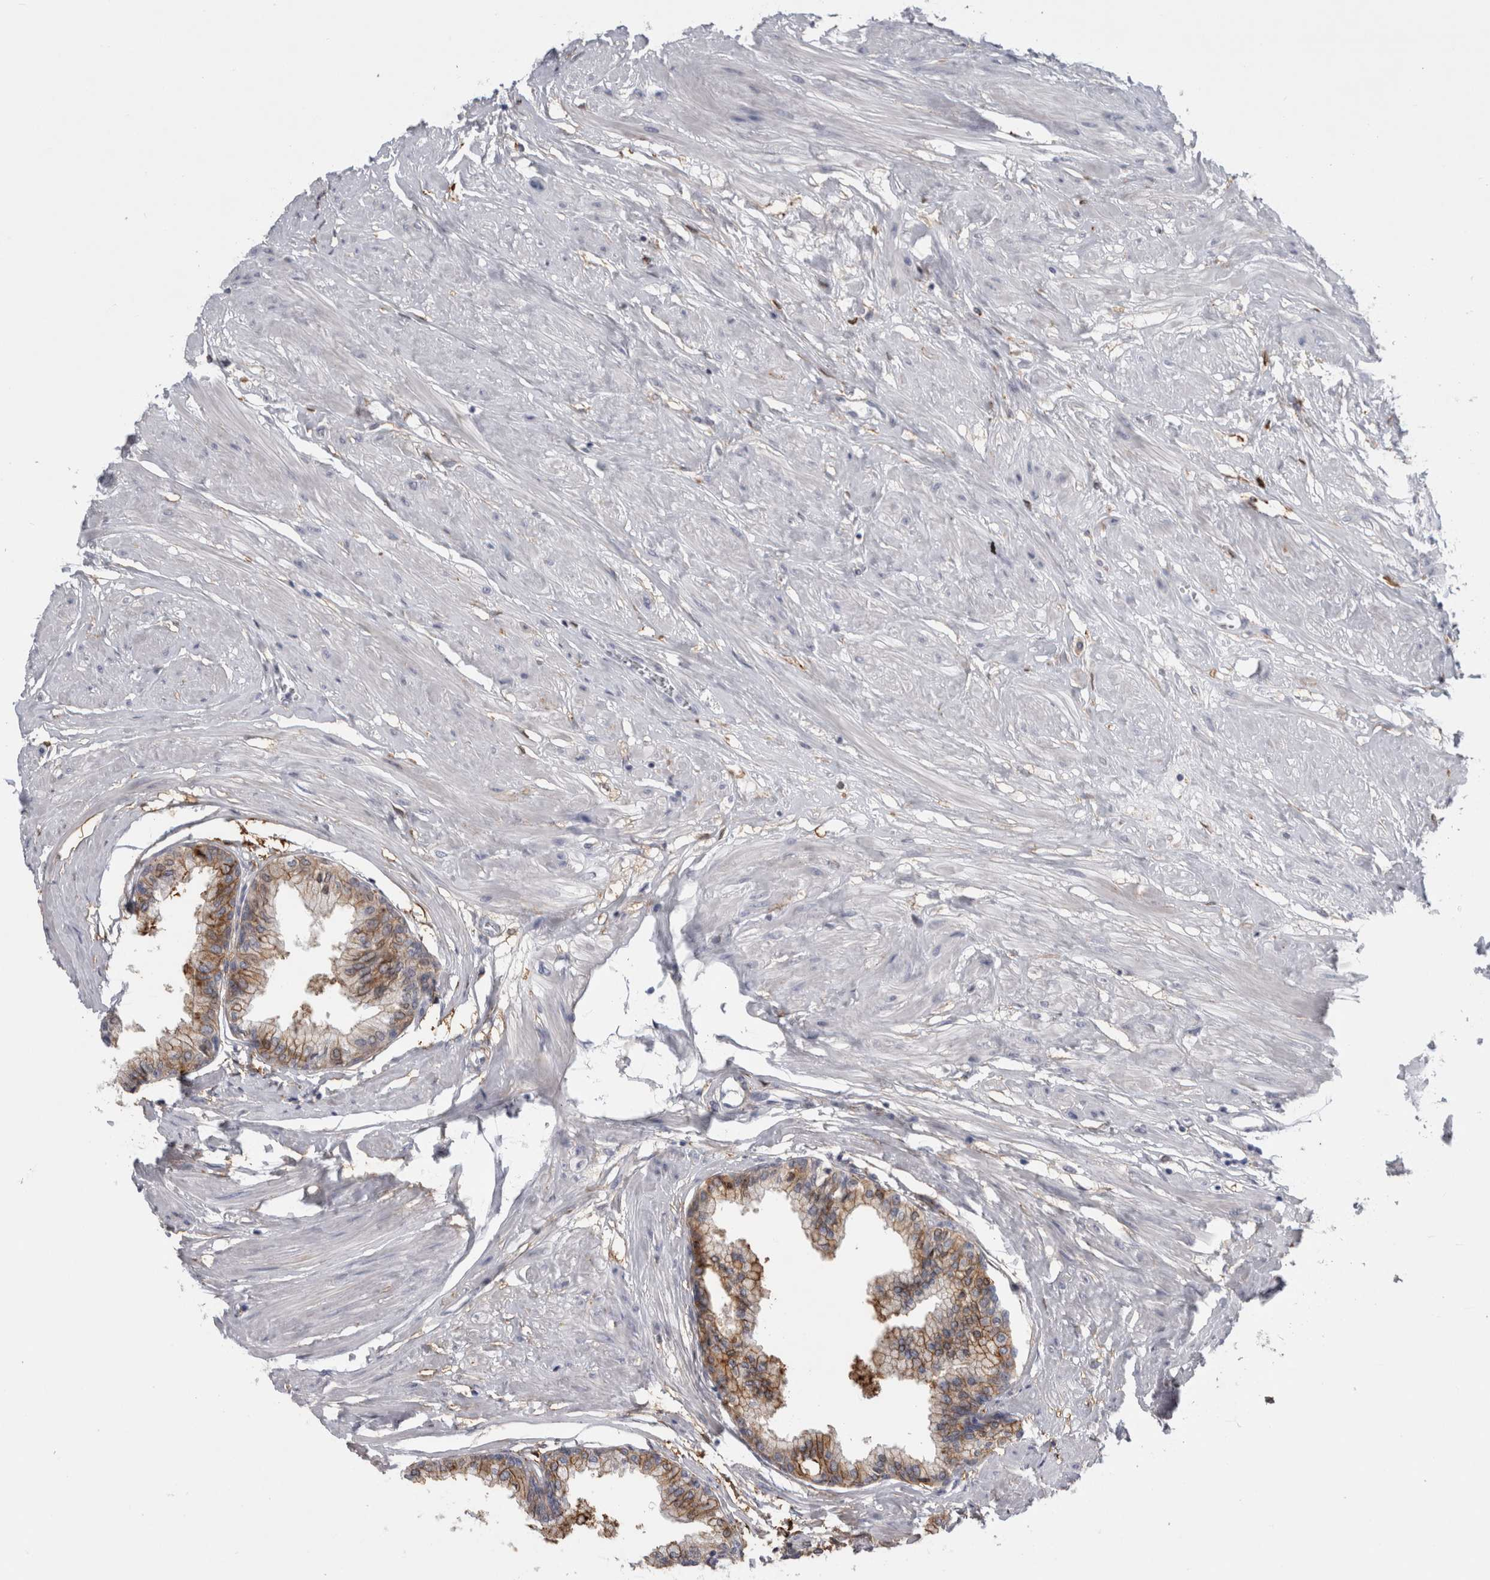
{"staining": {"intensity": "moderate", "quantity": "25%-75%", "location": "cytoplasmic/membranous"}, "tissue": "seminal vesicle", "cell_type": "Glandular cells", "image_type": "normal", "snomed": [{"axis": "morphology", "description": "Normal tissue, NOS"}, {"axis": "topography", "description": "Prostate"}, {"axis": "topography", "description": "Seminal veicle"}], "caption": "Immunohistochemical staining of unremarkable human seminal vesicle displays 25%-75% levels of moderate cytoplasmic/membranous protein expression in about 25%-75% of glandular cells.", "gene": "DNAJC24", "patient": {"sex": "male", "age": 60}}